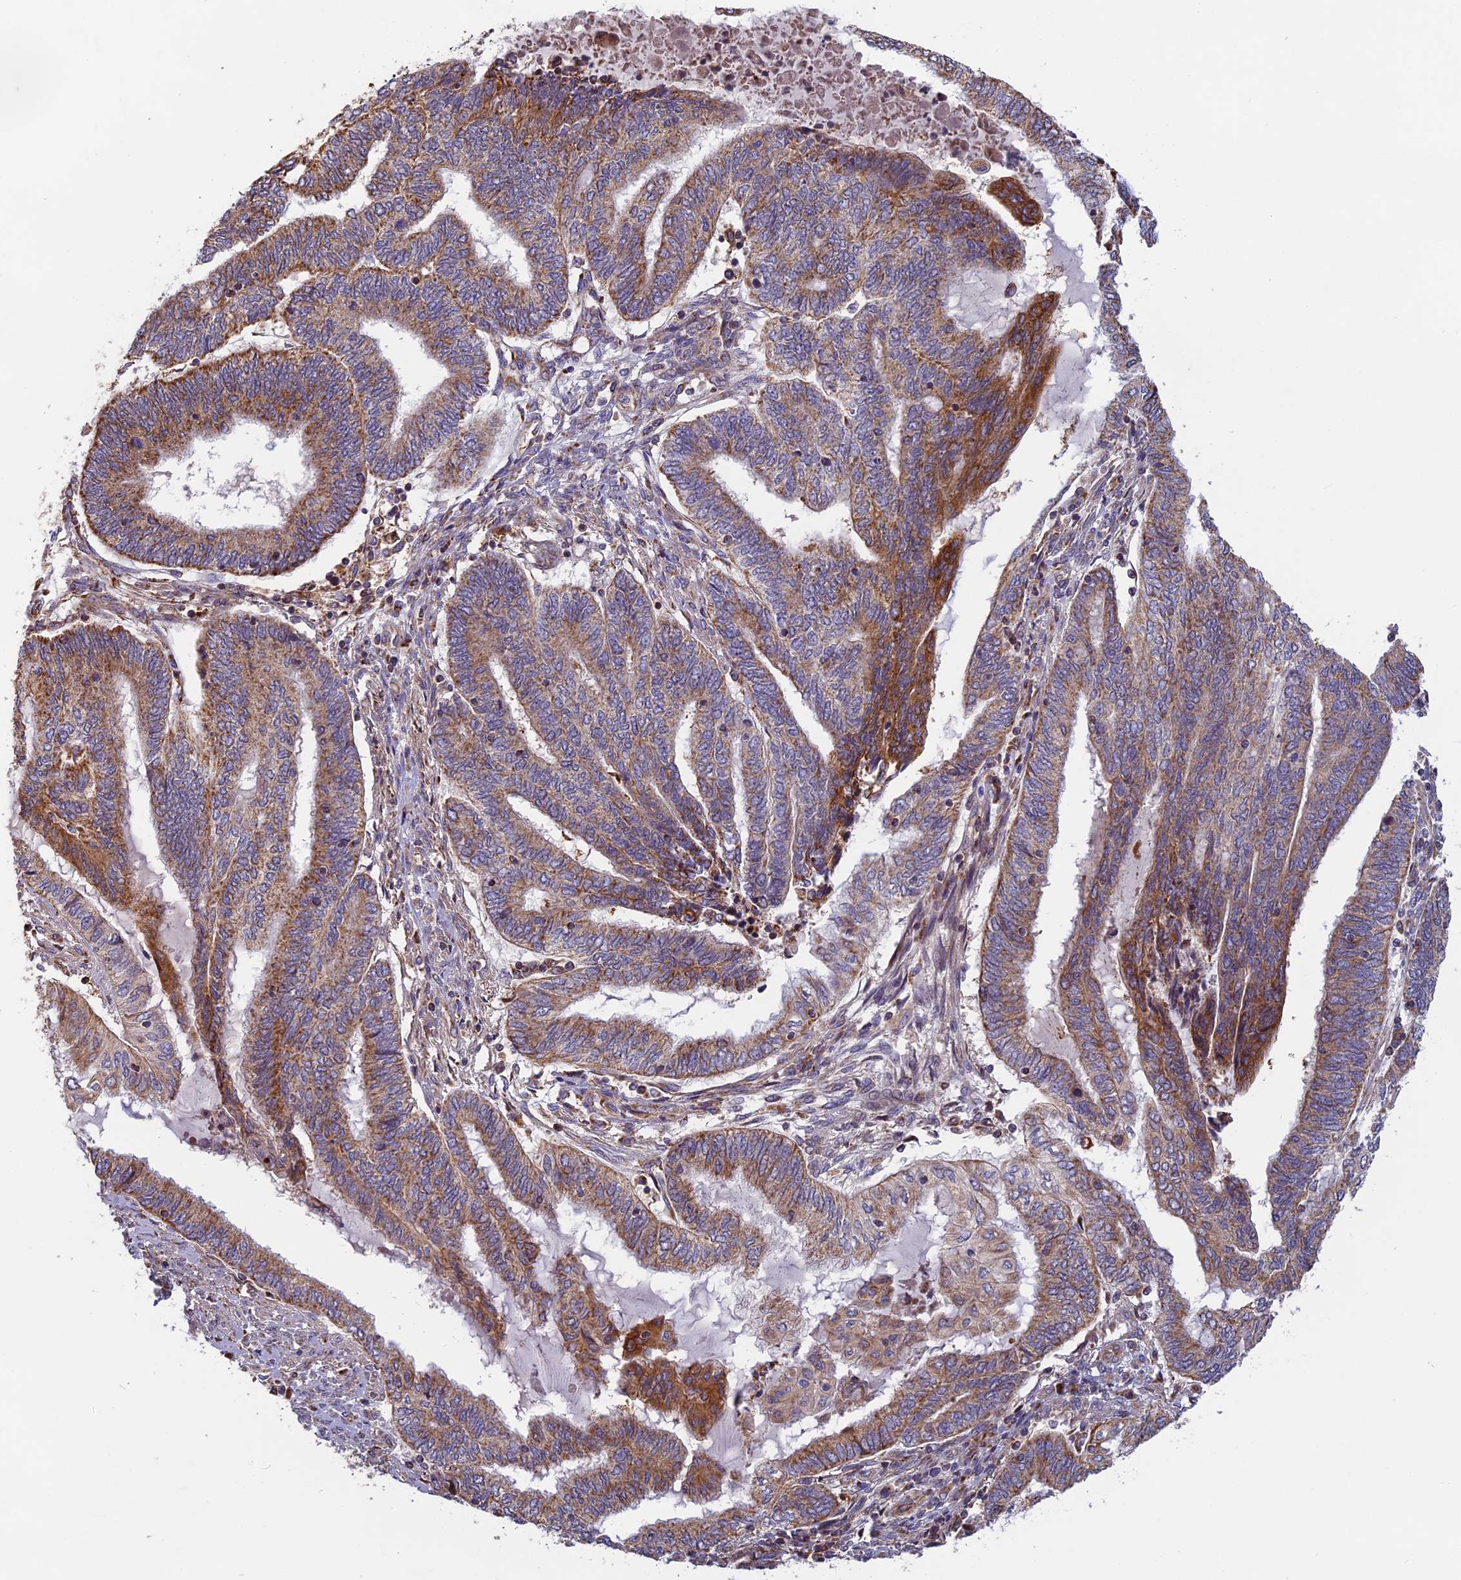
{"staining": {"intensity": "moderate", "quantity": "25%-75%", "location": "cytoplasmic/membranous"}, "tissue": "endometrial cancer", "cell_type": "Tumor cells", "image_type": "cancer", "snomed": [{"axis": "morphology", "description": "Adenocarcinoma, NOS"}, {"axis": "topography", "description": "Uterus"}, {"axis": "topography", "description": "Endometrium"}], "caption": "An image of human endometrial cancer (adenocarcinoma) stained for a protein shows moderate cytoplasmic/membranous brown staining in tumor cells.", "gene": "EDAR", "patient": {"sex": "female", "age": 70}}